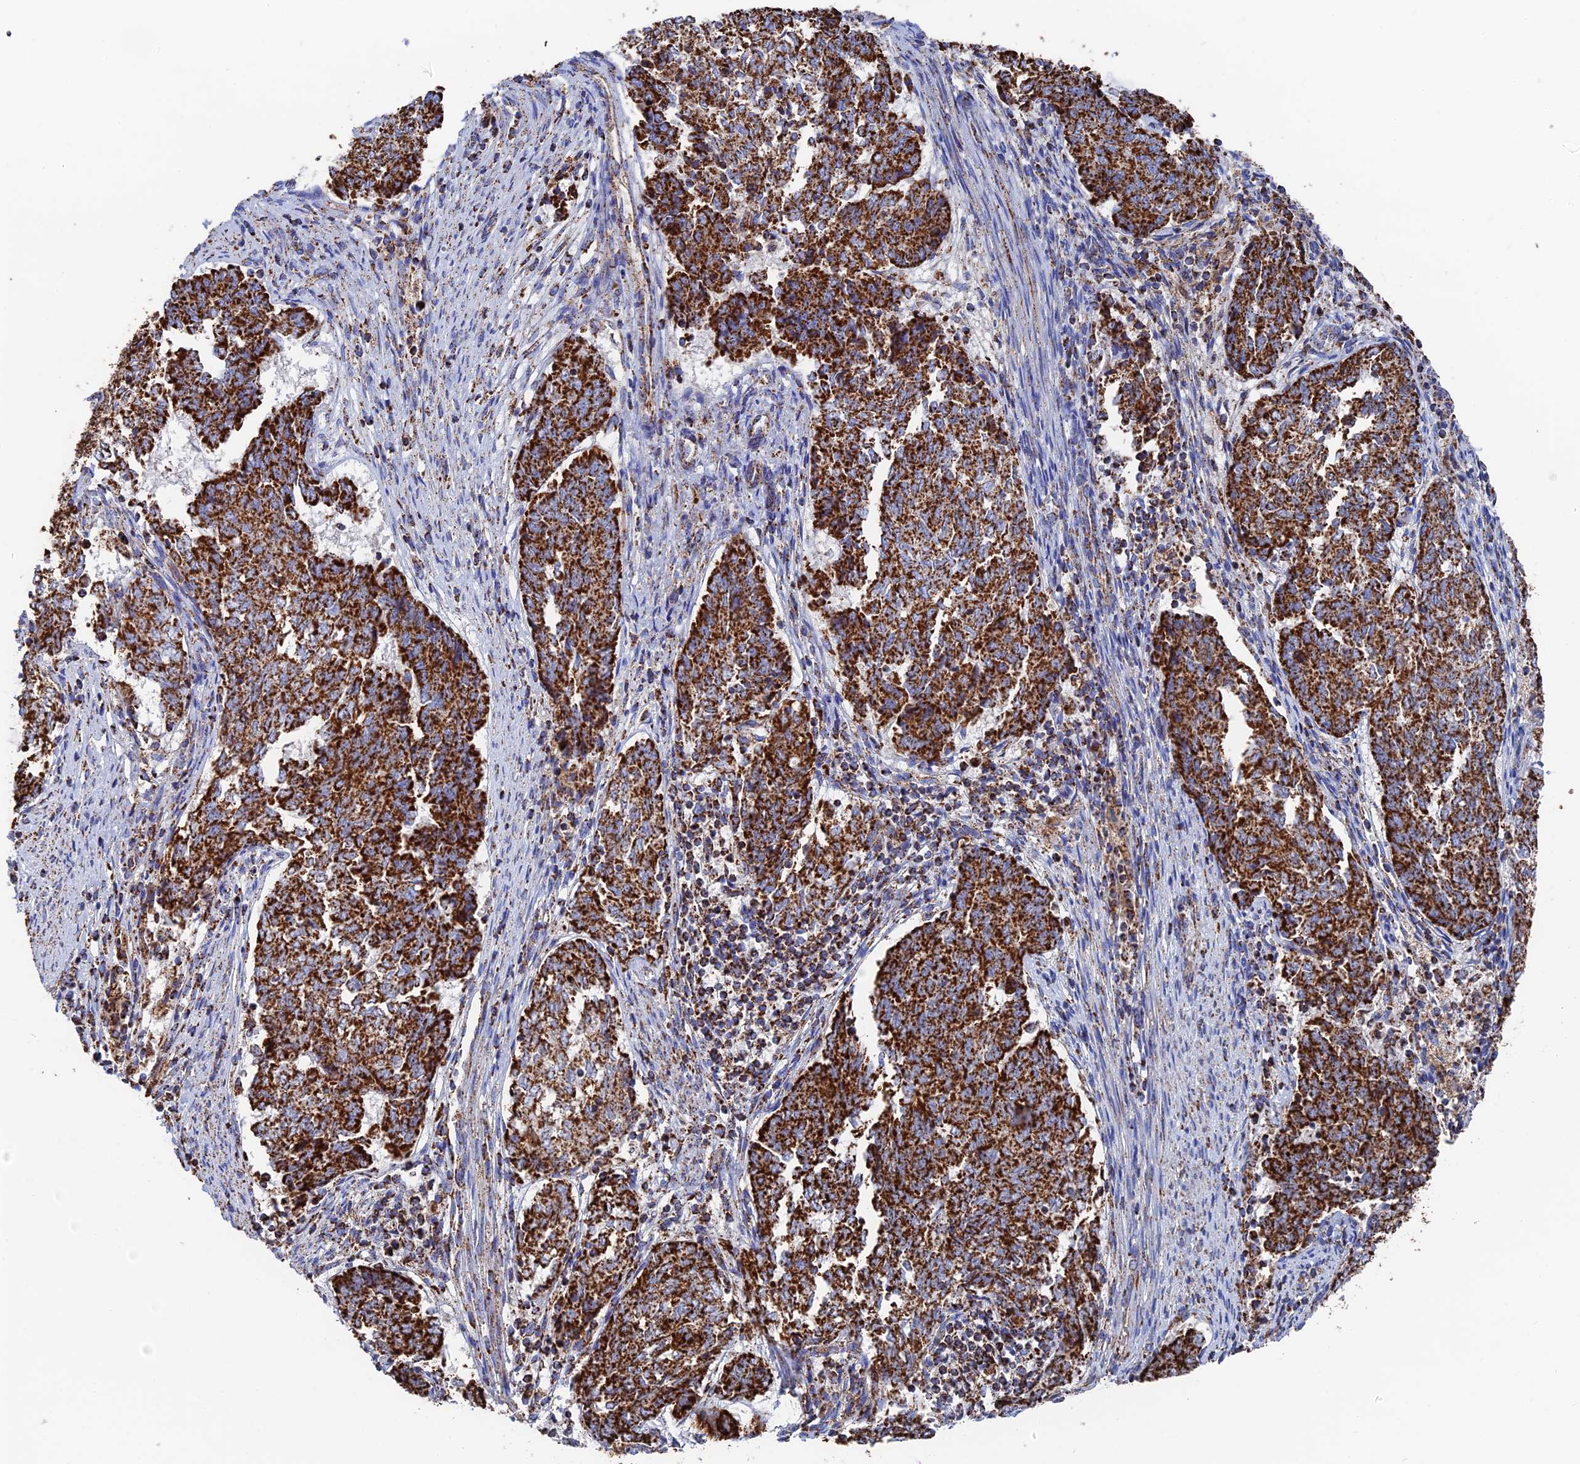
{"staining": {"intensity": "strong", "quantity": ">75%", "location": "cytoplasmic/membranous"}, "tissue": "endometrial cancer", "cell_type": "Tumor cells", "image_type": "cancer", "snomed": [{"axis": "morphology", "description": "Adenocarcinoma, NOS"}, {"axis": "topography", "description": "Endometrium"}], "caption": "Immunohistochemical staining of adenocarcinoma (endometrial) reveals high levels of strong cytoplasmic/membranous expression in about >75% of tumor cells.", "gene": "HAUS8", "patient": {"sex": "female", "age": 80}}